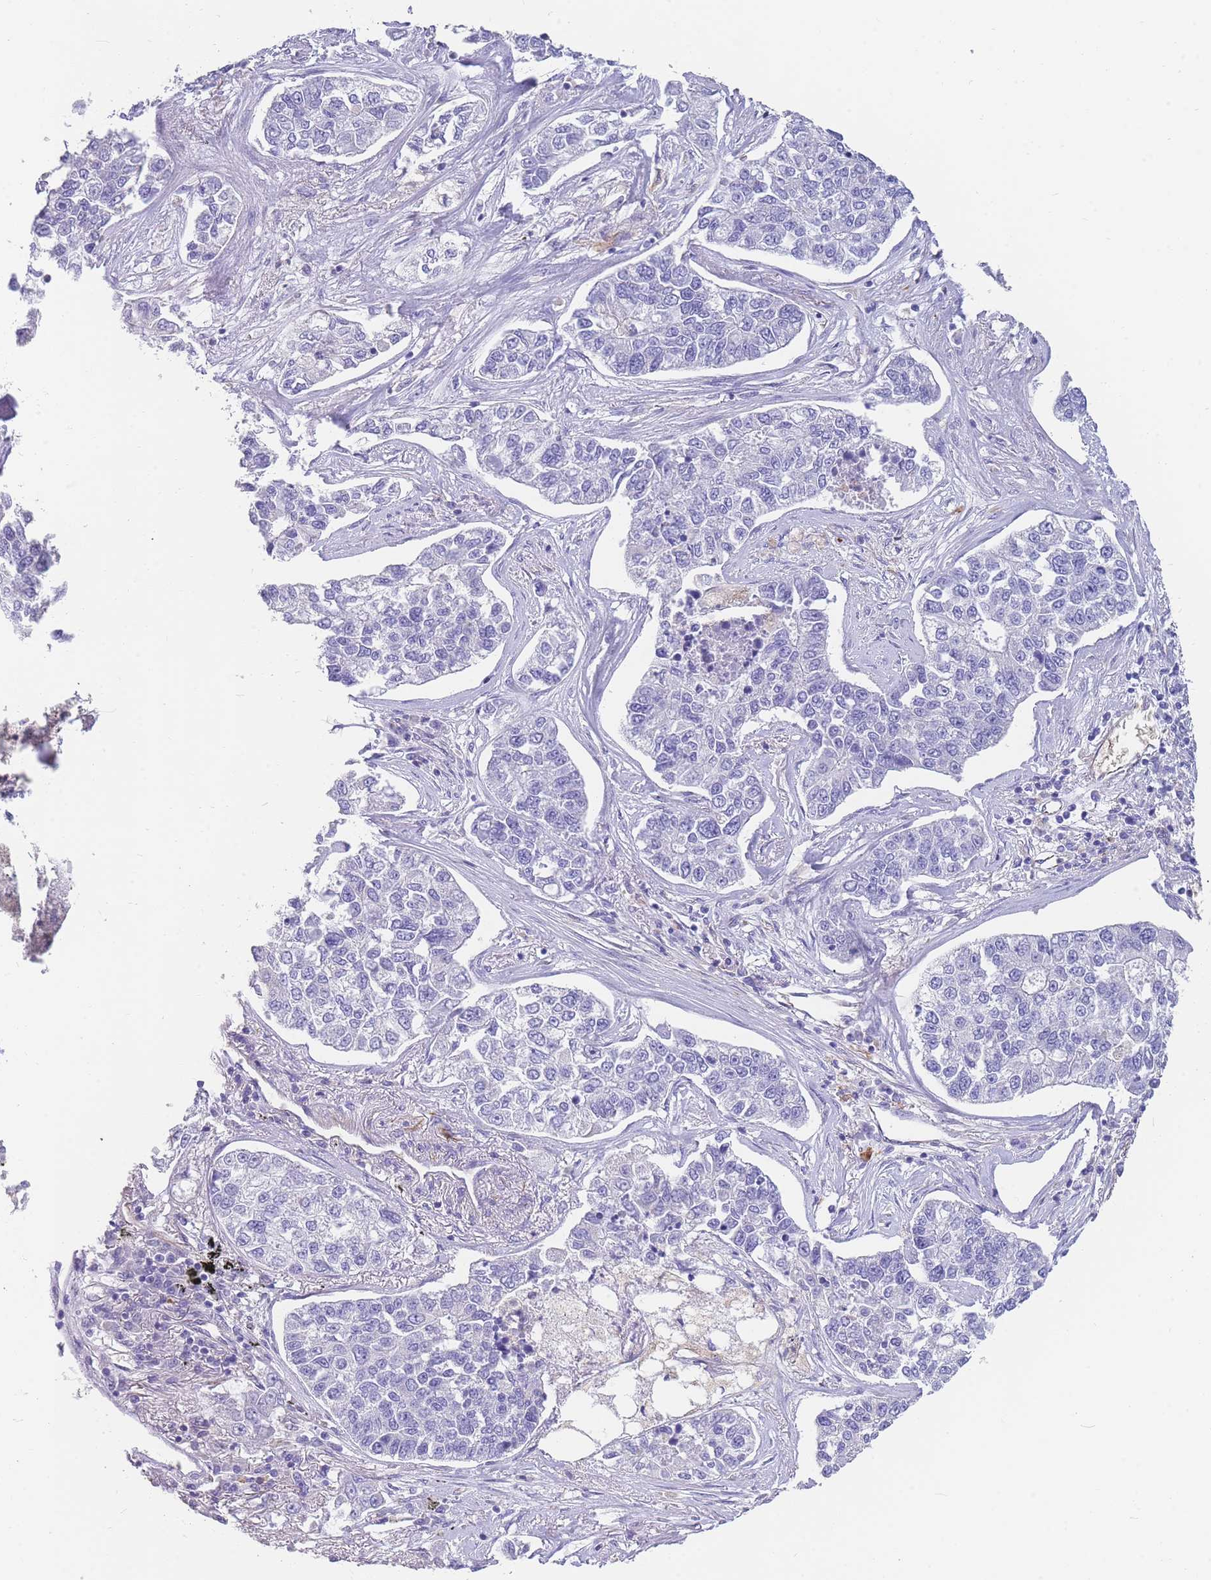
{"staining": {"intensity": "negative", "quantity": "none", "location": "none"}, "tissue": "lung cancer", "cell_type": "Tumor cells", "image_type": "cancer", "snomed": [{"axis": "morphology", "description": "Adenocarcinoma, NOS"}, {"axis": "topography", "description": "Lung"}], "caption": "Protein analysis of lung cancer exhibits no significant positivity in tumor cells.", "gene": "ANKRD53", "patient": {"sex": "male", "age": 49}}